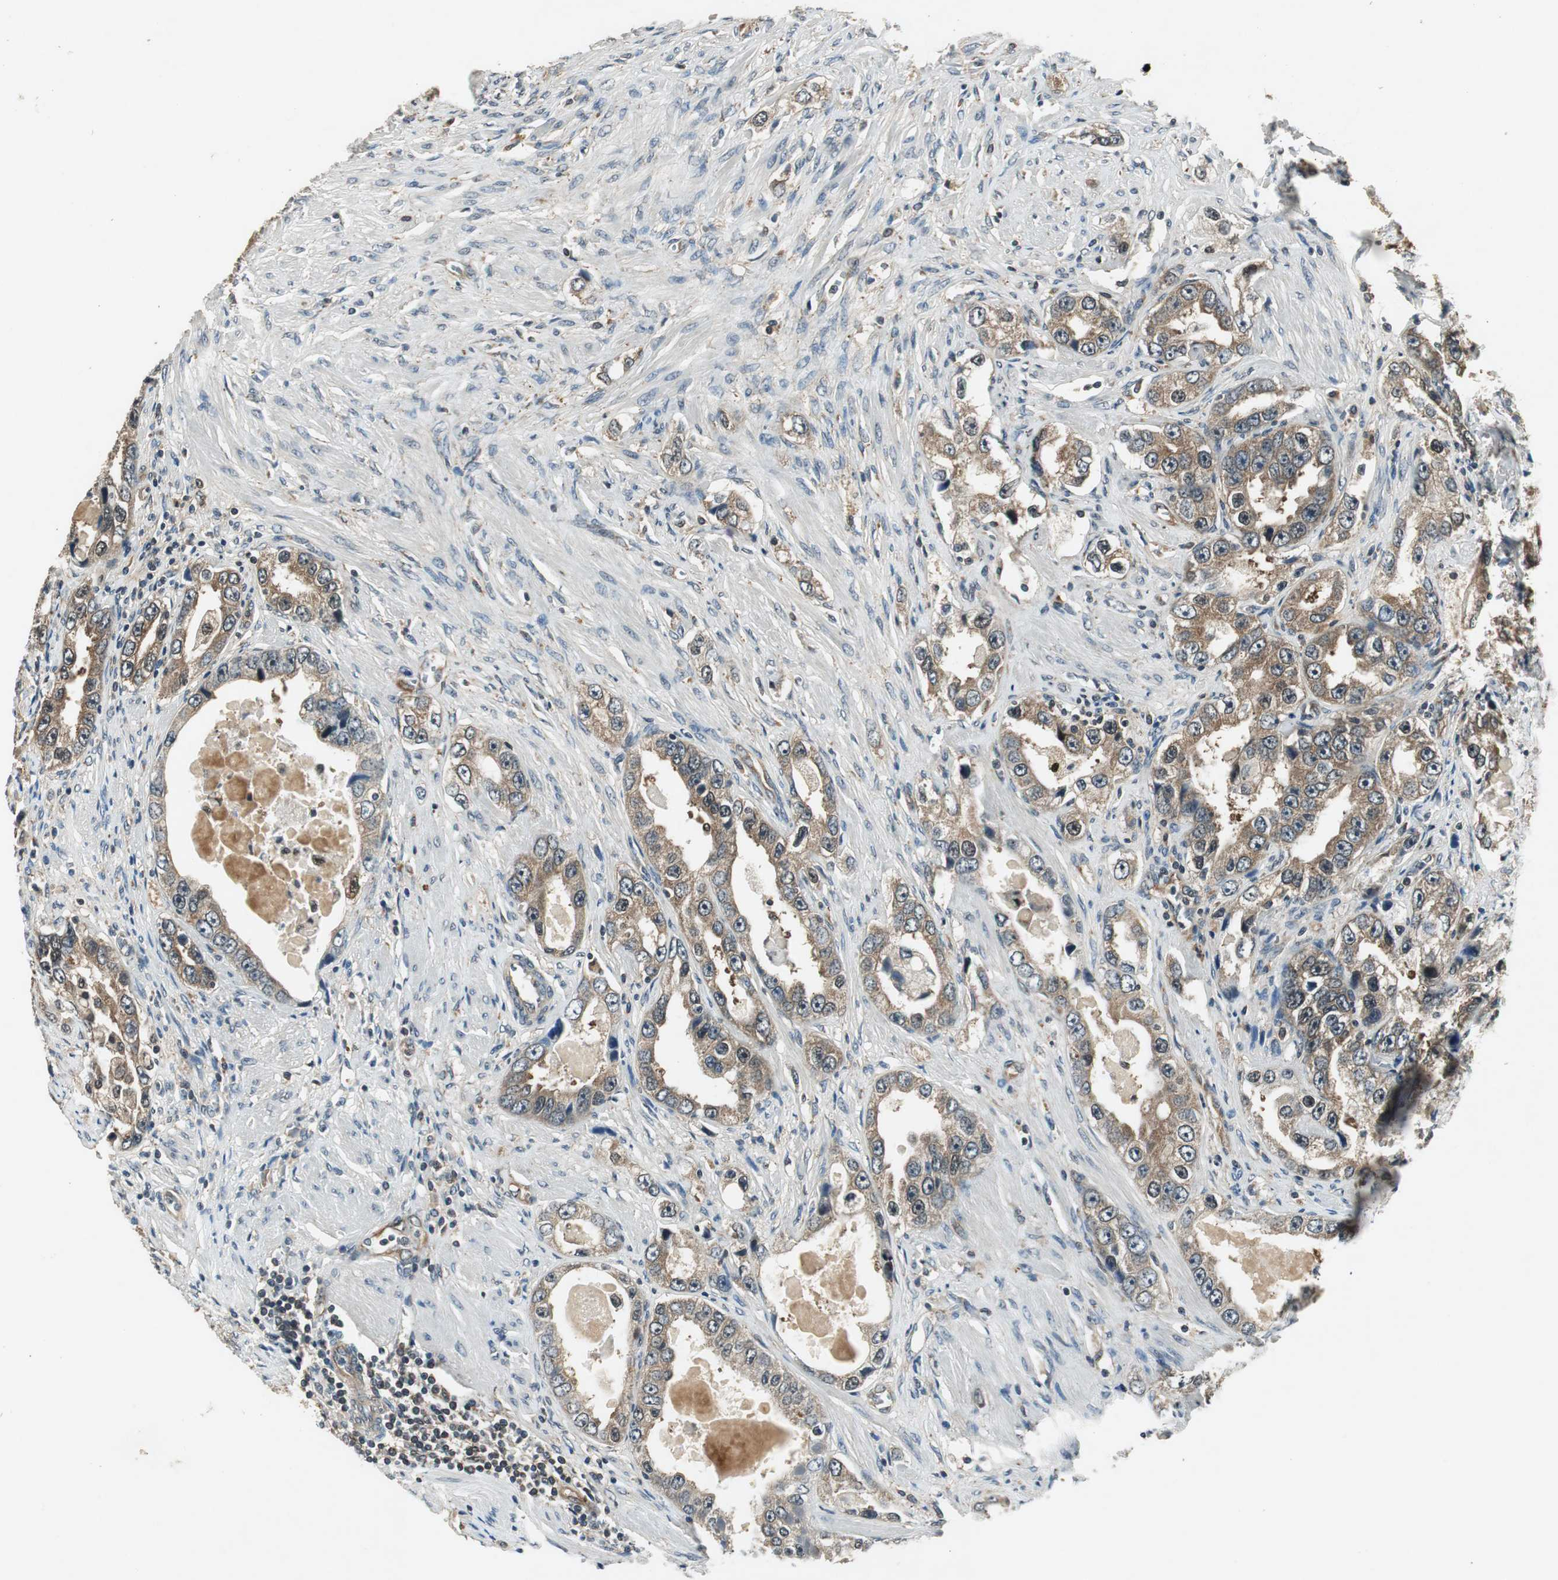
{"staining": {"intensity": "moderate", "quantity": ">75%", "location": "cytoplasmic/membranous"}, "tissue": "prostate cancer", "cell_type": "Tumor cells", "image_type": "cancer", "snomed": [{"axis": "morphology", "description": "Adenocarcinoma, High grade"}, {"axis": "topography", "description": "Prostate"}], "caption": "Prostate cancer stained with immunohistochemistry displays moderate cytoplasmic/membranous expression in about >75% of tumor cells.", "gene": "PSMB4", "patient": {"sex": "male", "age": 63}}